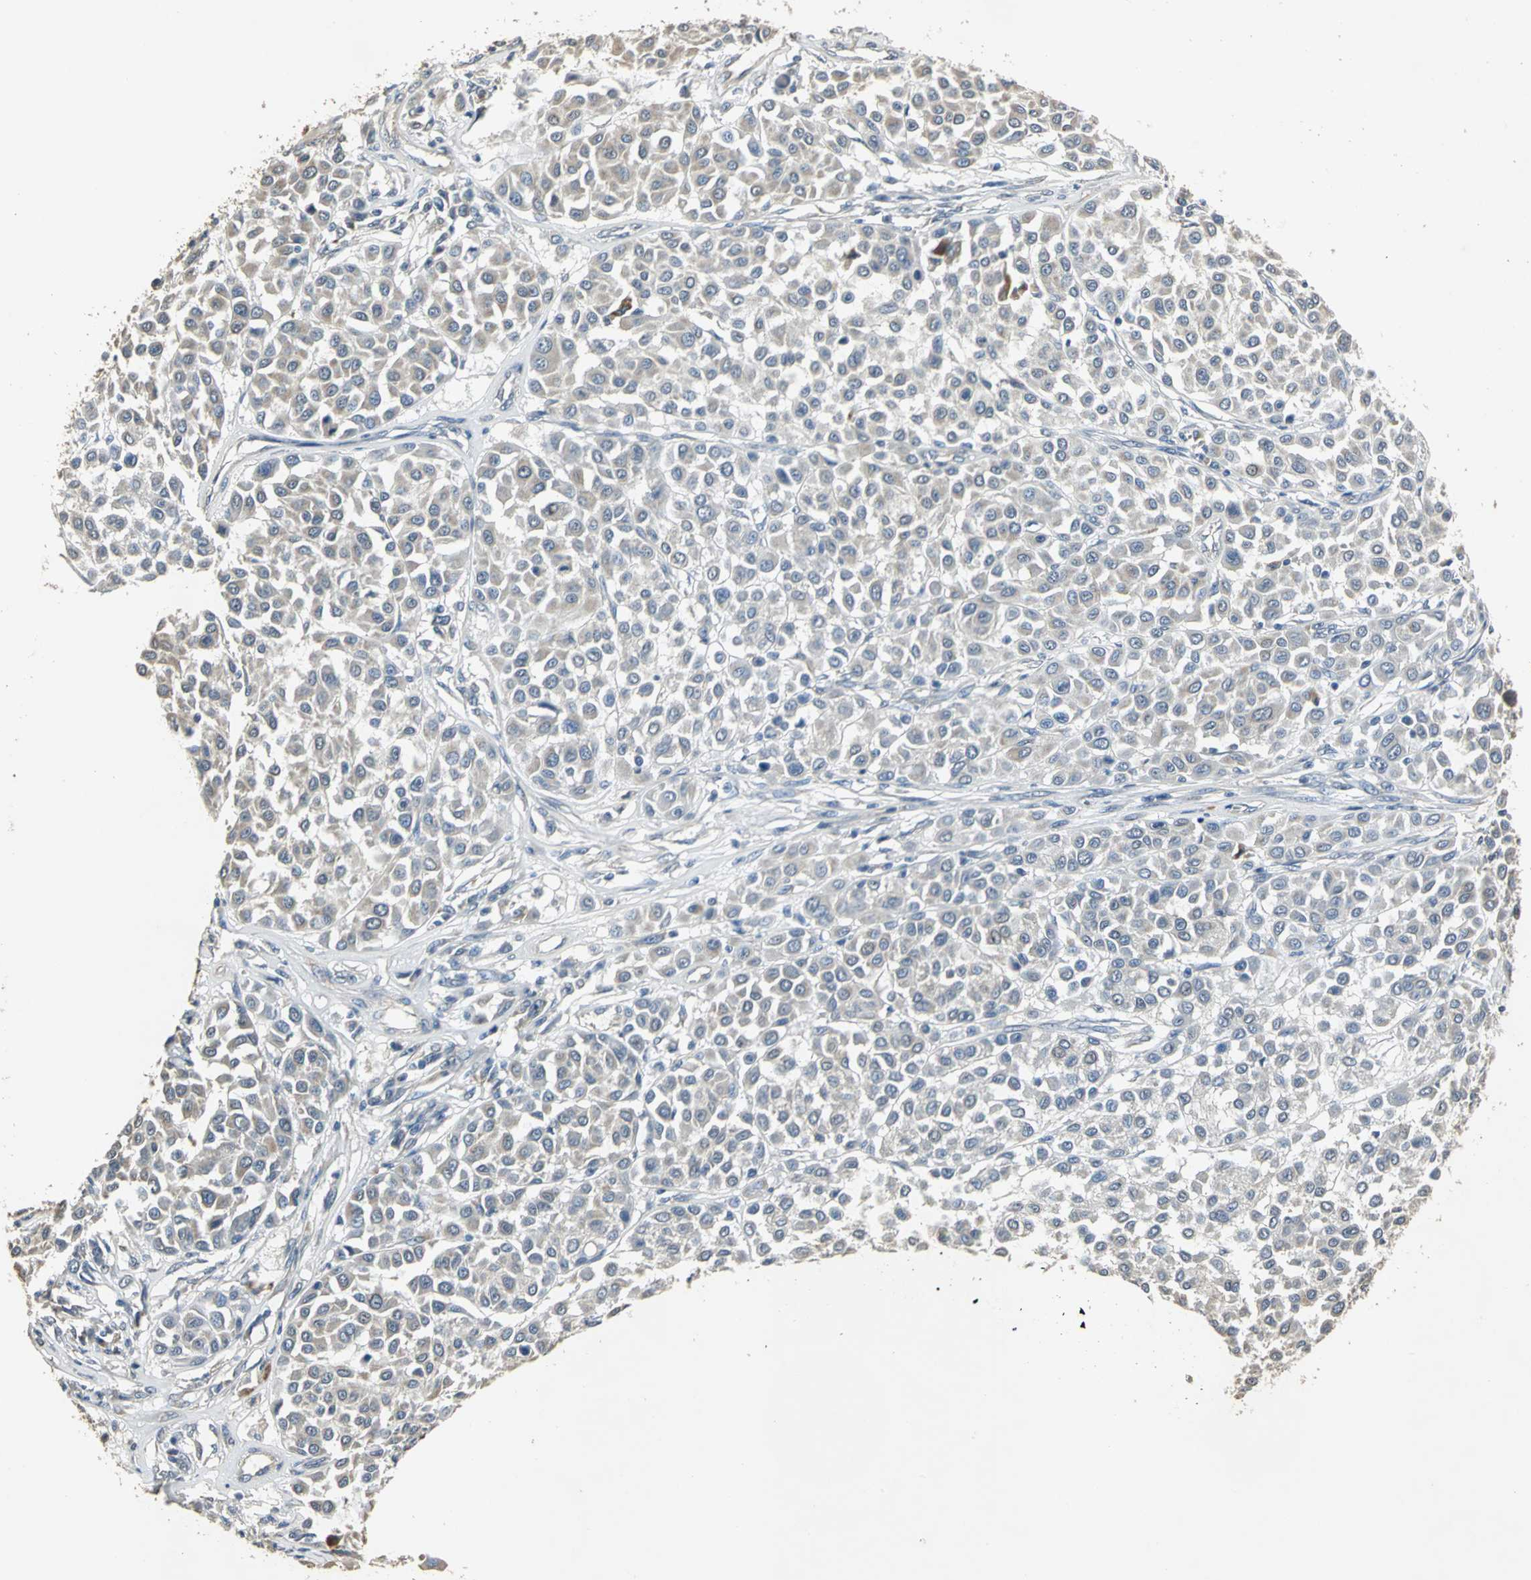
{"staining": {"intensity": "weak", "quantity": ">75%", "location": "cytoplasmic/membranous"}, "tissue": "melanoma", "cell_type": "Tumor cells", "image_type": "cancer", "snomed": [{"axis": "morphology", "description": "Malignant melanoma, Metastatic site"}, {"axis": "topography", "description": "Soft tissue"}], "caption": "Tumor cells exhibit weak cytoplasmic/membranous staining in approximately >75% of cells in melanoma. The staining is performed using DAB (3,3'-diaminobenzidine) brown chromogen to label protein expression. The nuclei are counter-stained blue using hematoxylin.", "gene": "OCLN", "patient": {"sex": "male", "age": 41}}